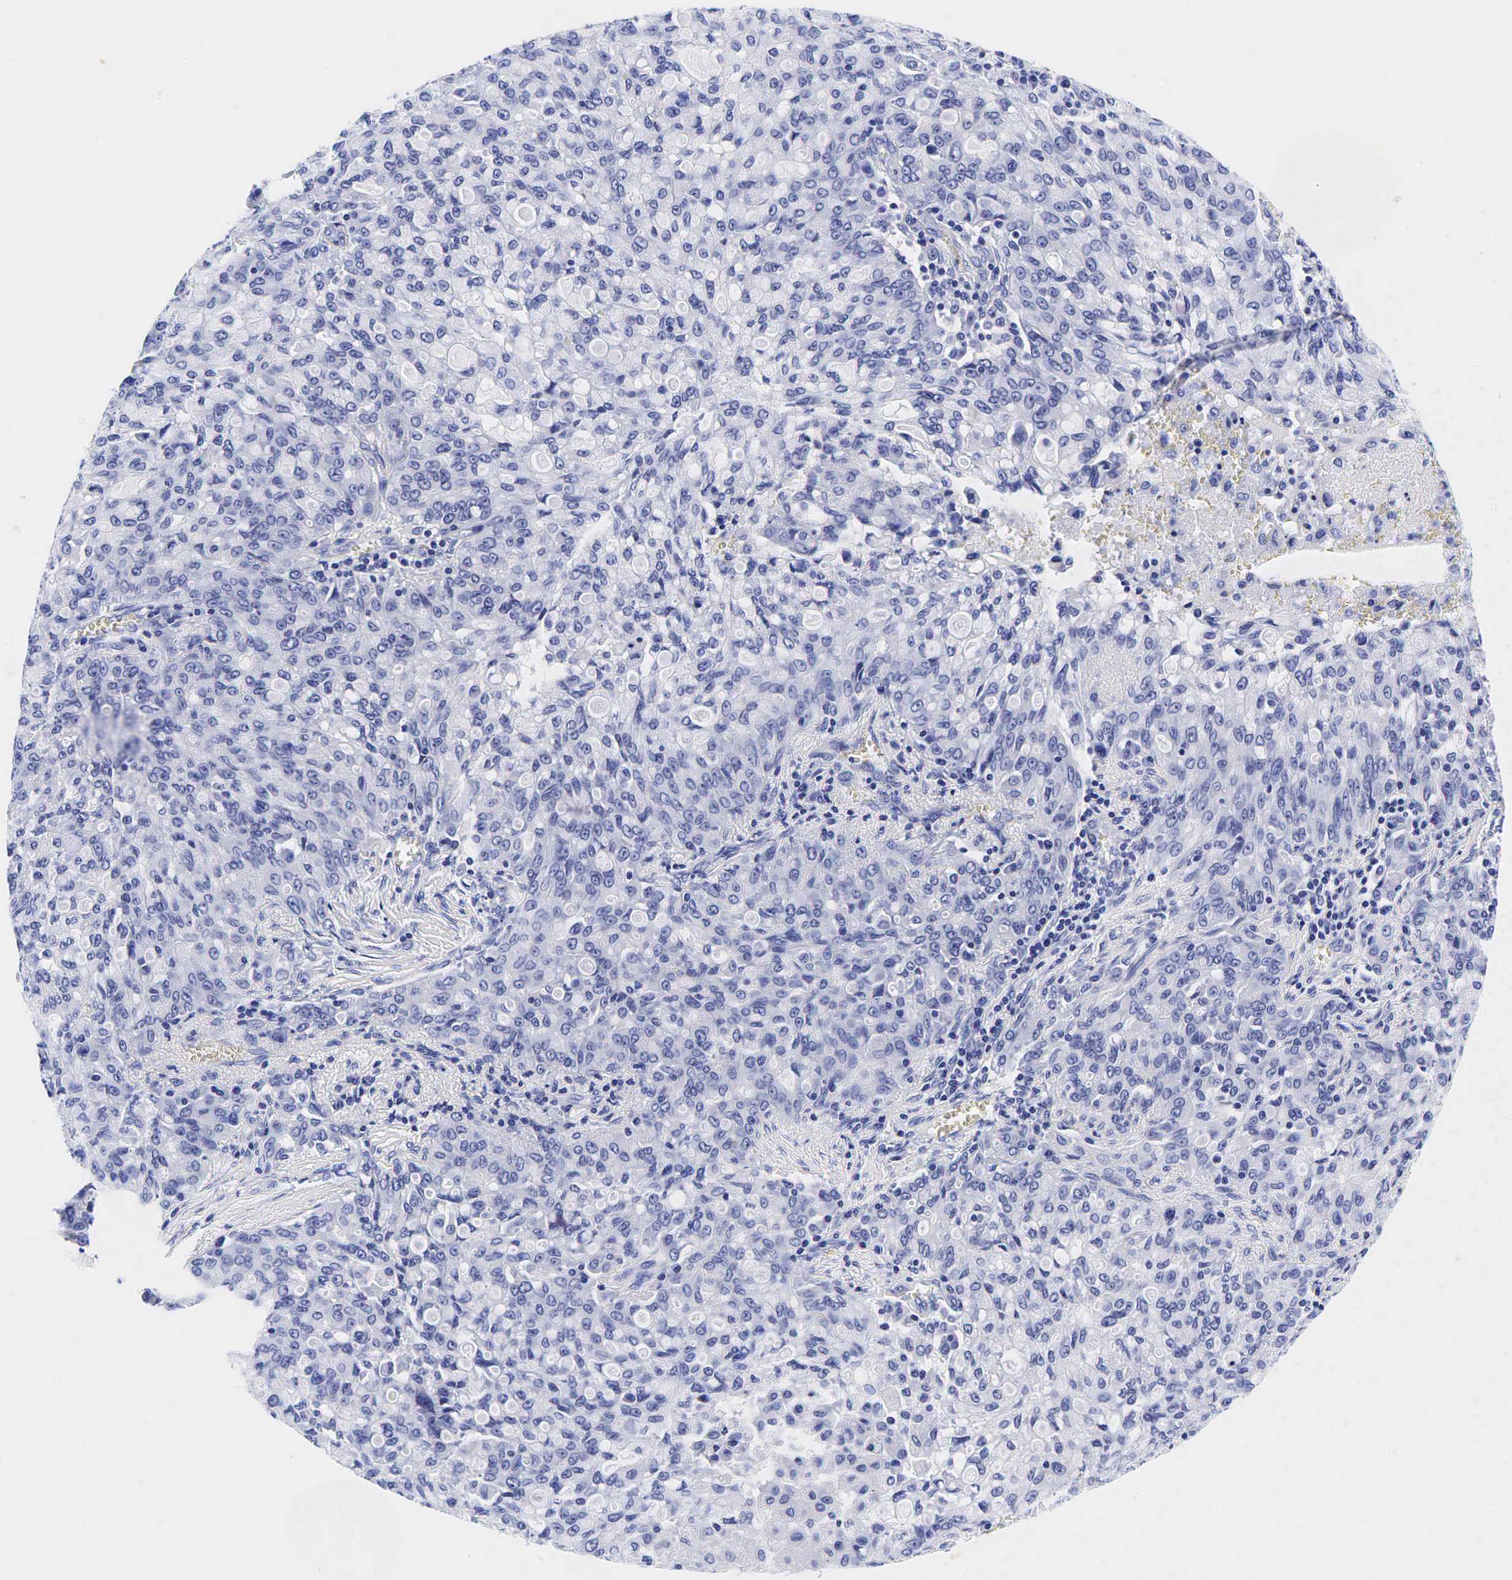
{"staining": {"intensity": "negative", "quantity": "none", "location": "none"}, "tissue": "lung cancer", "cell_type": "Tumor cells", "image_type": "cancer", "snomed": [{"axis": "morphology", "description": "Adenocarcinoma, NOS"}, {"axis": "topography", "description": "Lung"}], "caption": "Immunohistochemistry (IHC) photomicrograph of lung cancer (adenocarcinoma) stained for a protein (brown), which reveals no staining in tumor cells. (DAB immunohistochemistry (IHC), high magnification).", "gene": "GCG", "patient": {"sex": "female", "age": 44}}